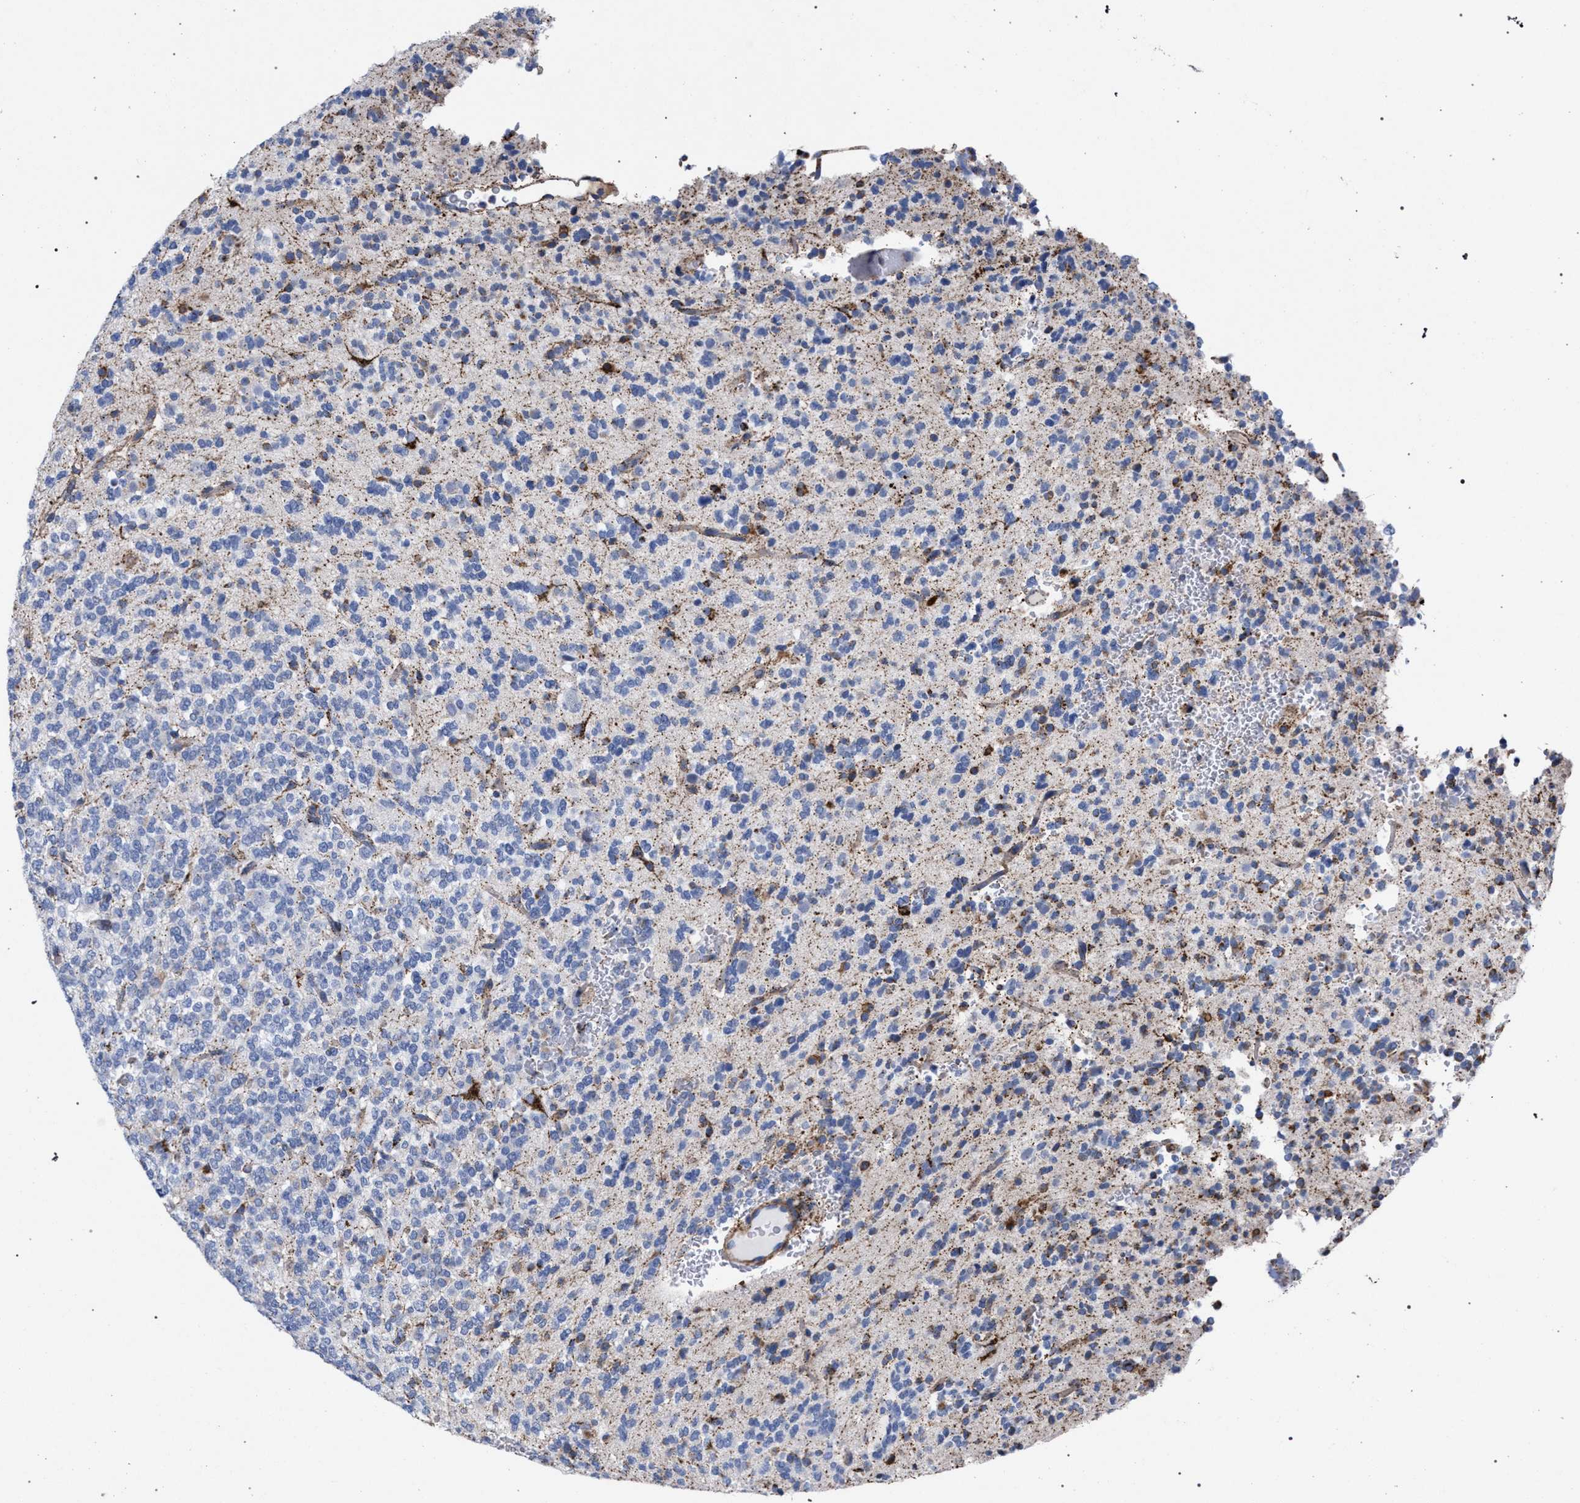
{"staining": {"intensity": "moderate", "quantity": "<25%", "location": "cytoplasmic/membranous"}, "tissue": "glioma", "cell_type": "Tumor cells", "image_type": "cancer", "snomed": [{"axis": "morphology", "description": "Glioma, malignant, Low grade"}, {"axis": "topography", "description": "Brain"}], "caption": "Human malignant glioma (low-grade) stained with a protein marker exhibits moderate staining in tumor cells.", "gene": "ACADS", "patient": {"sex": "male", "age": 38}}